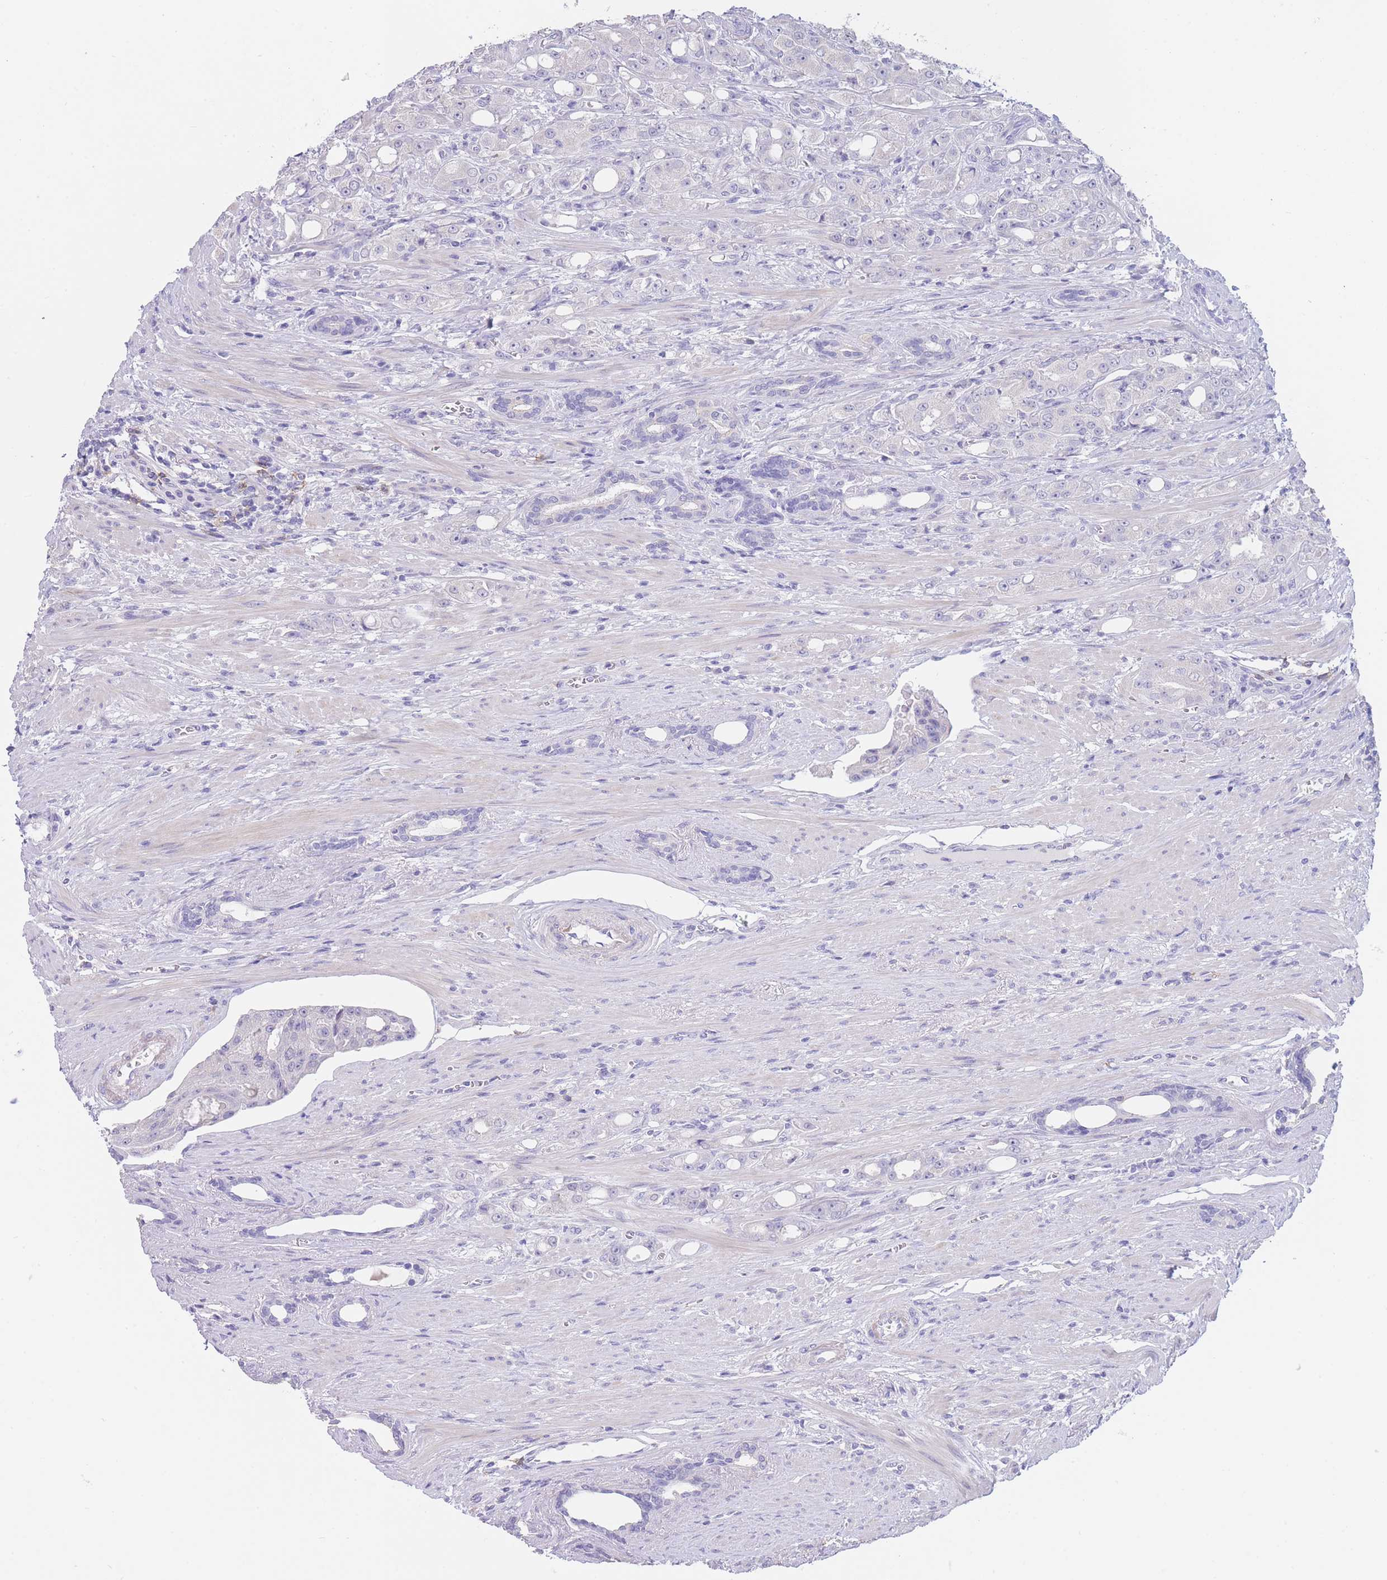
{"staining": {"intensity": "negative", "quantity": "none", "location": "none"}, "tissue": "prostate cancer", "cell_type": "Tumor cells", "image_type": "cancer", "snomed": [{"axis": "morphology", "description": "Adenocarcinoma, High grade"}, {"axis": "topography", "description": "Prostate"}], "caption": "An immunohistochemistry (IHC) photomicrograph of prostate high-grade adenocarcinoma is shown. There is no staining in tumor cells of prostate high-grade adenocarcinoma.", "gene": "CD37", "patient": {"sex": "male", "age": 69}}